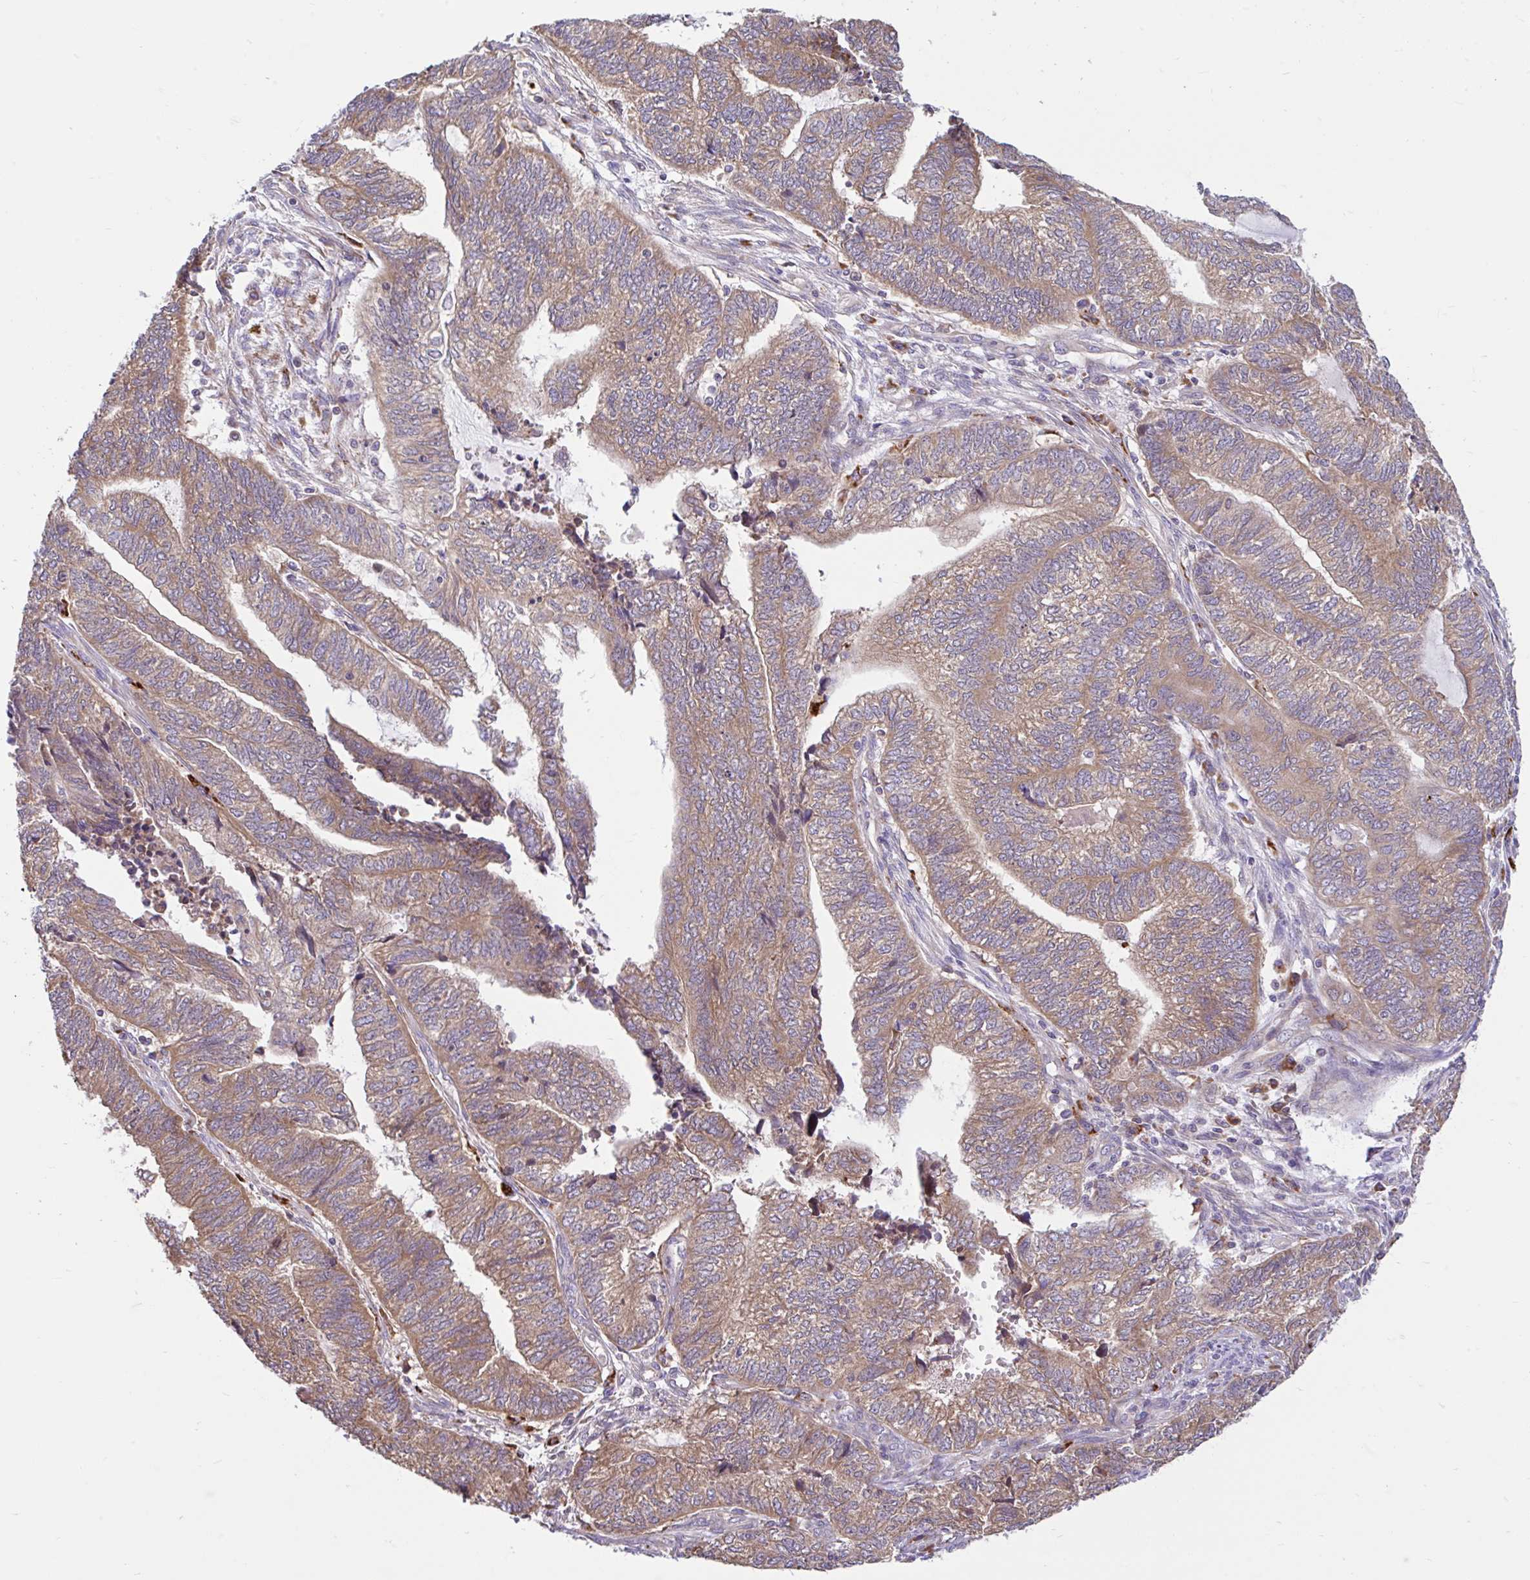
{"staining": {"intensity": "moderate", "quantity": ">75%", "location": "cytoplasmic/membranous"}, "tissue": "endometrial cancer", "cell_type": "Tumor cells", "image_type": "cancer", "snomed": [{"axis": "morphology", "description": "Adenocarcinoma, NOS"}, {"axis": "topography", "description": "Uterus"}, {"axis": "topography", "description": "Endometrium"}], "caption": "High-power microscopy captured an IHC micrograph of endometrial cancer, revealing moderate cytoplasmic/membranous expression in about >75% of tumor cells.", "gene": "RALBP1", "patient": {"sex": "female", "age": 70}}